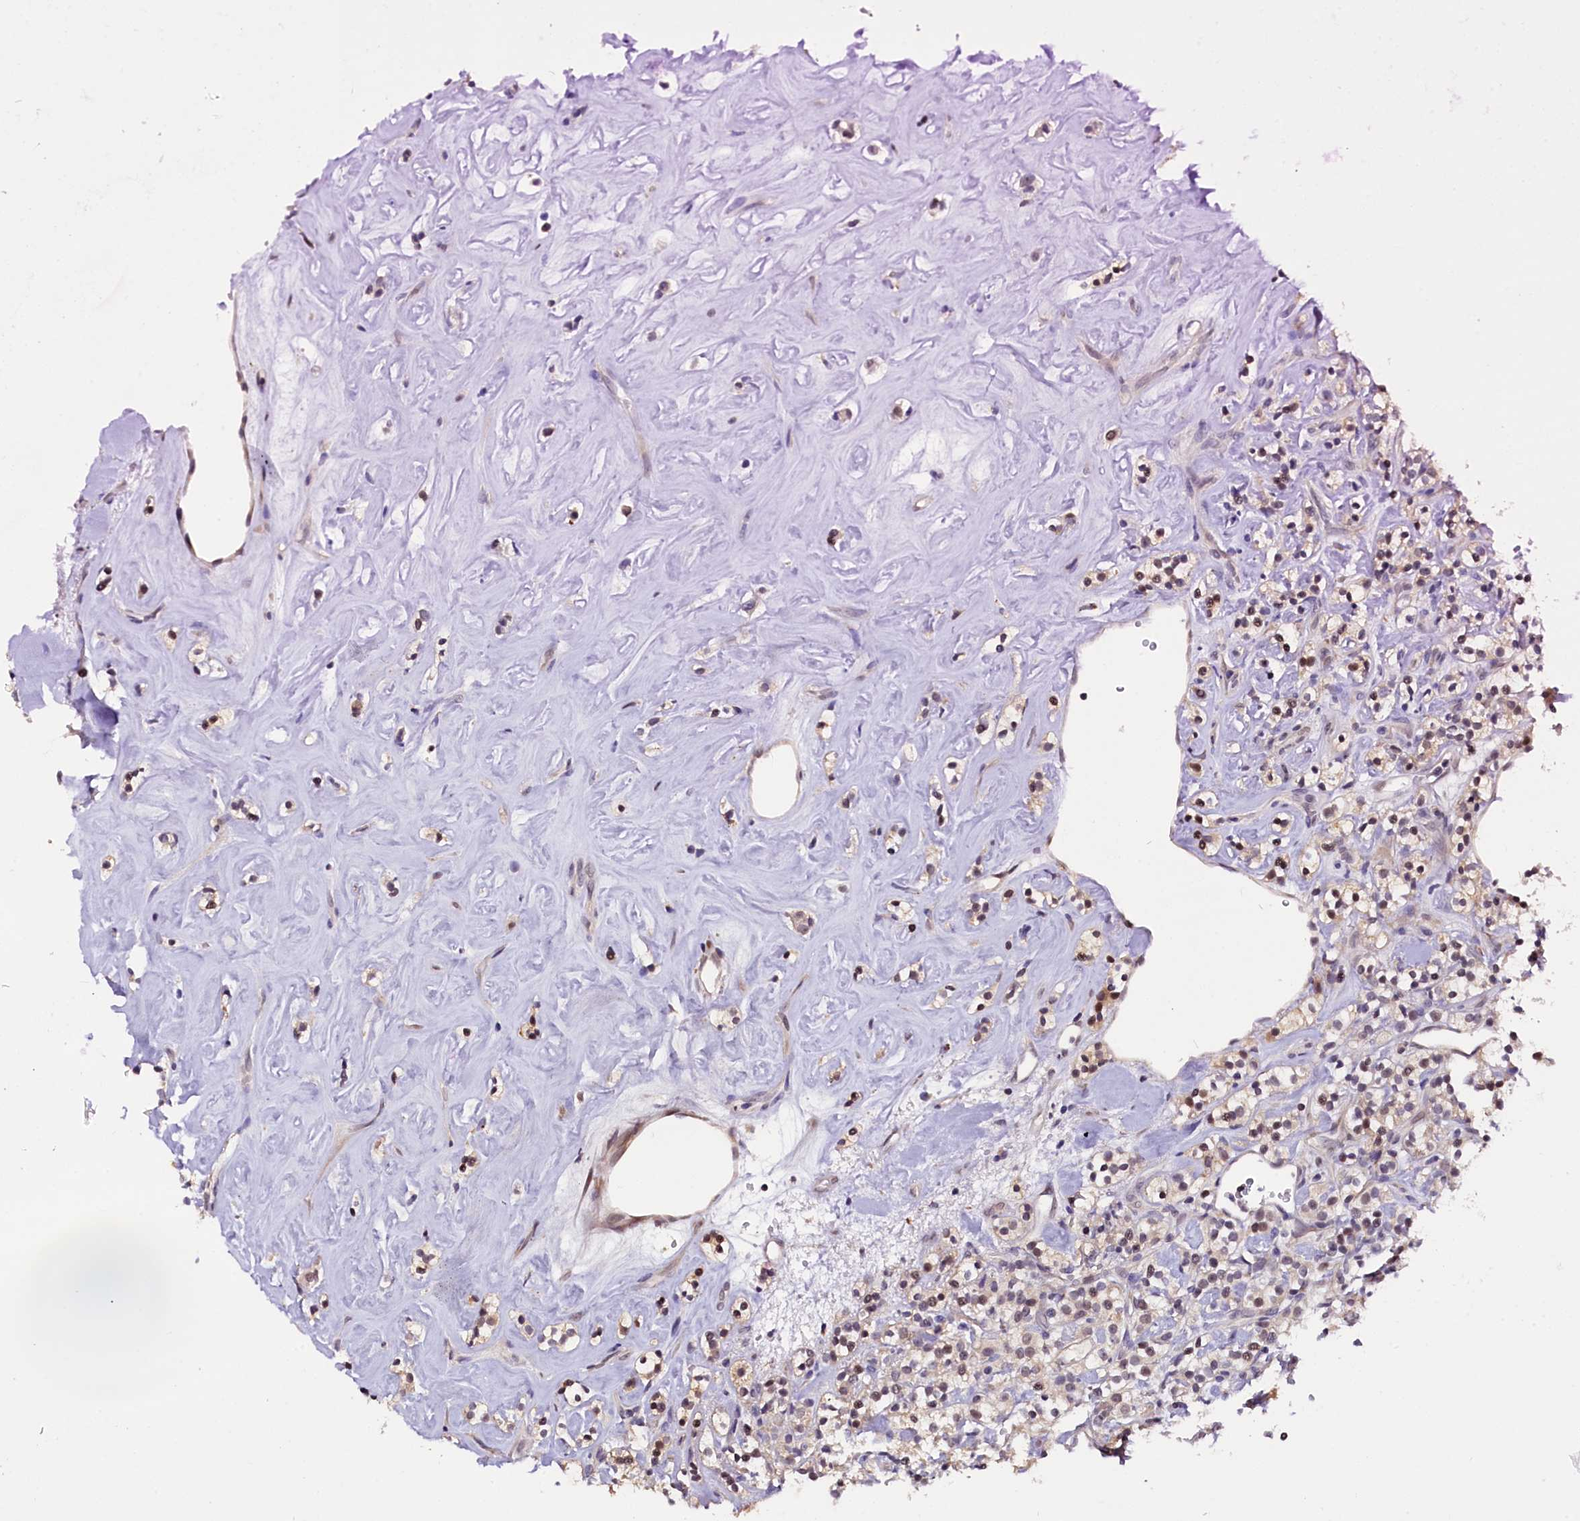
{"staining": {"intensity": "moderate", "quantity": "<25%", "location": "nuclear"}, "tissue": "renal cancer", "cell_type": "Tumor cells", "image_type": "cancer", "snomed": [{"axis": "morphology", "description": "Adenocarcinoma, NOS"}, {"axis": "topography", "description": "Kidney"}], "caption": "Brown immunohistochemical staining in human renal cancer demonstrates moderate nuclear staining in approximately <25% of tumor cells.", "gene": "RPUSD2", "patient": {"sex": "male", "age": 77}}